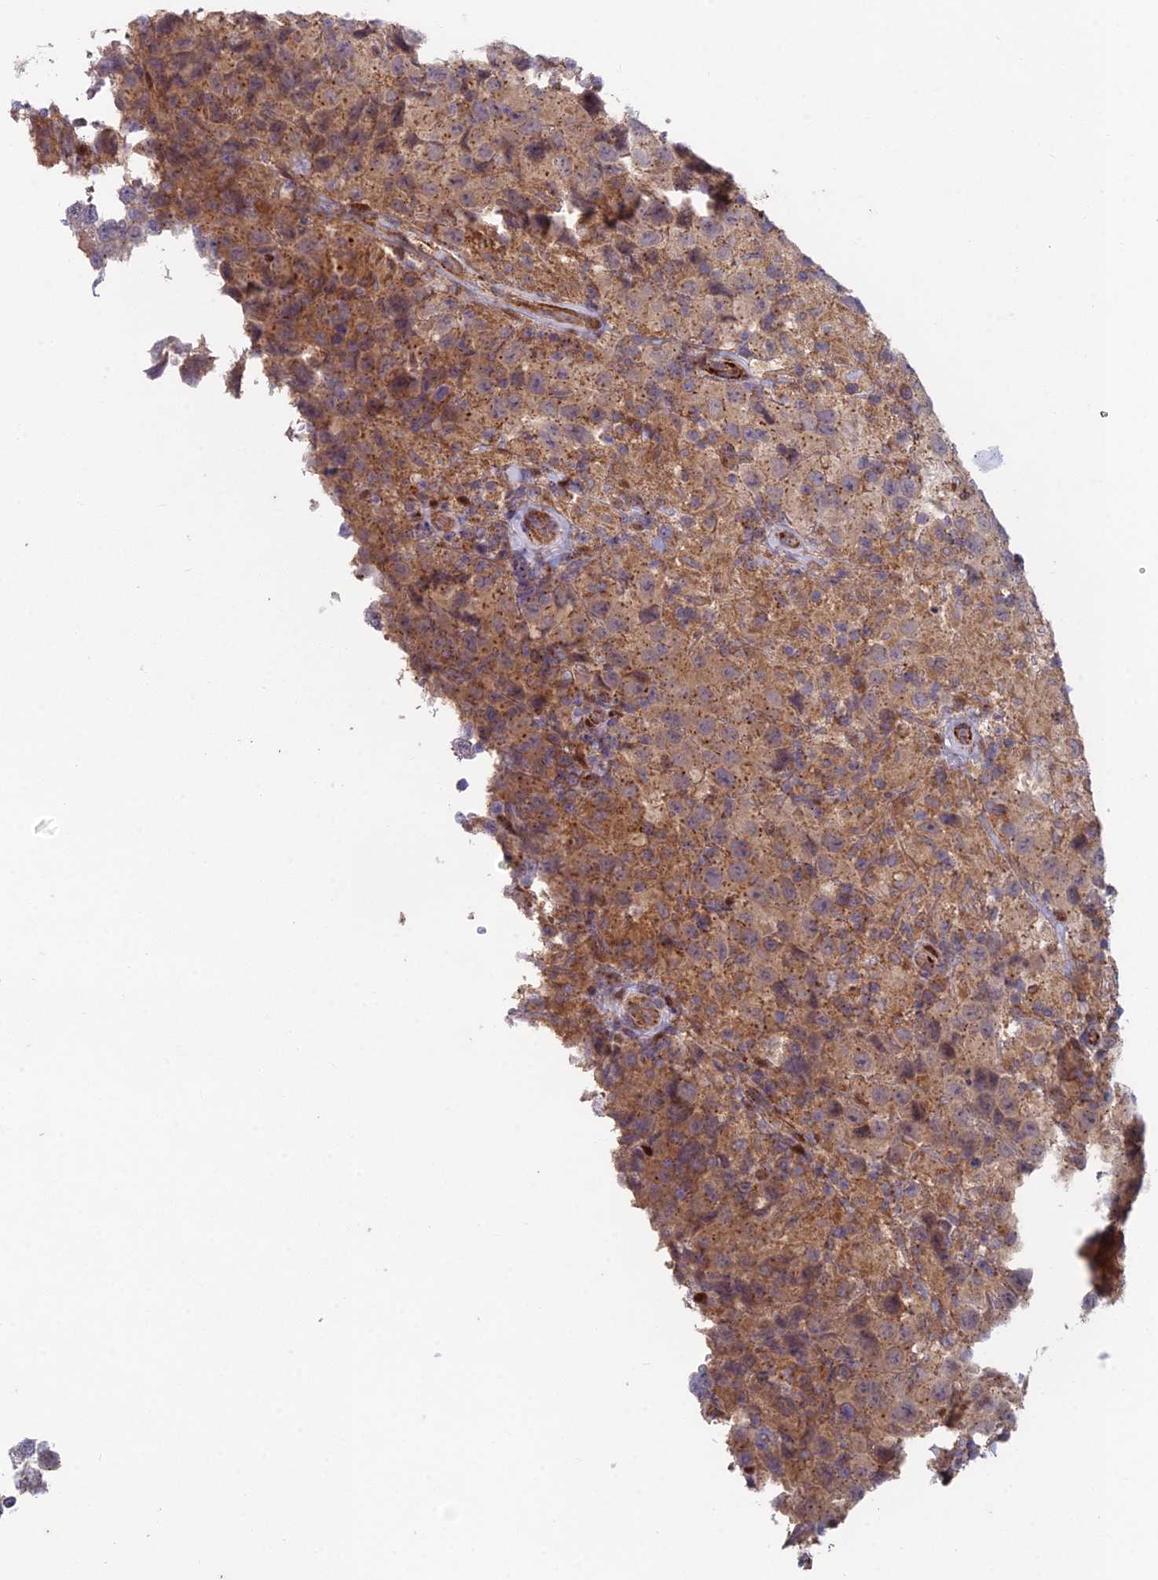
{"staining": {"intensity": "moderate", "quantity": ">75%", "location": "cytoplasmic/membranous"}, "tissue": "testis cancer", "cell_type": "Tumor cells", "image_type": "cancer", "snomed": [{"axis": "morphology", "description": "Seminoma, NOS"}, {"axis": "morphology", "description": "Carcinoma, Embryonal, NOS"}, {"axis": "topography", "description": "Testis"}], "caption": "The image exhibits a brown stain indicating the presence of a protein in the cytoplasmic/membranous of tumor cells in testis cancer. Using DAB (3,3'-diaminobenzidine) (brown) and hematoxylin (blue) stains, captured at high magnification using brightfield microscopy.", "gene": "FOXS1", "patient": {"sex": "male", "age": 41}}